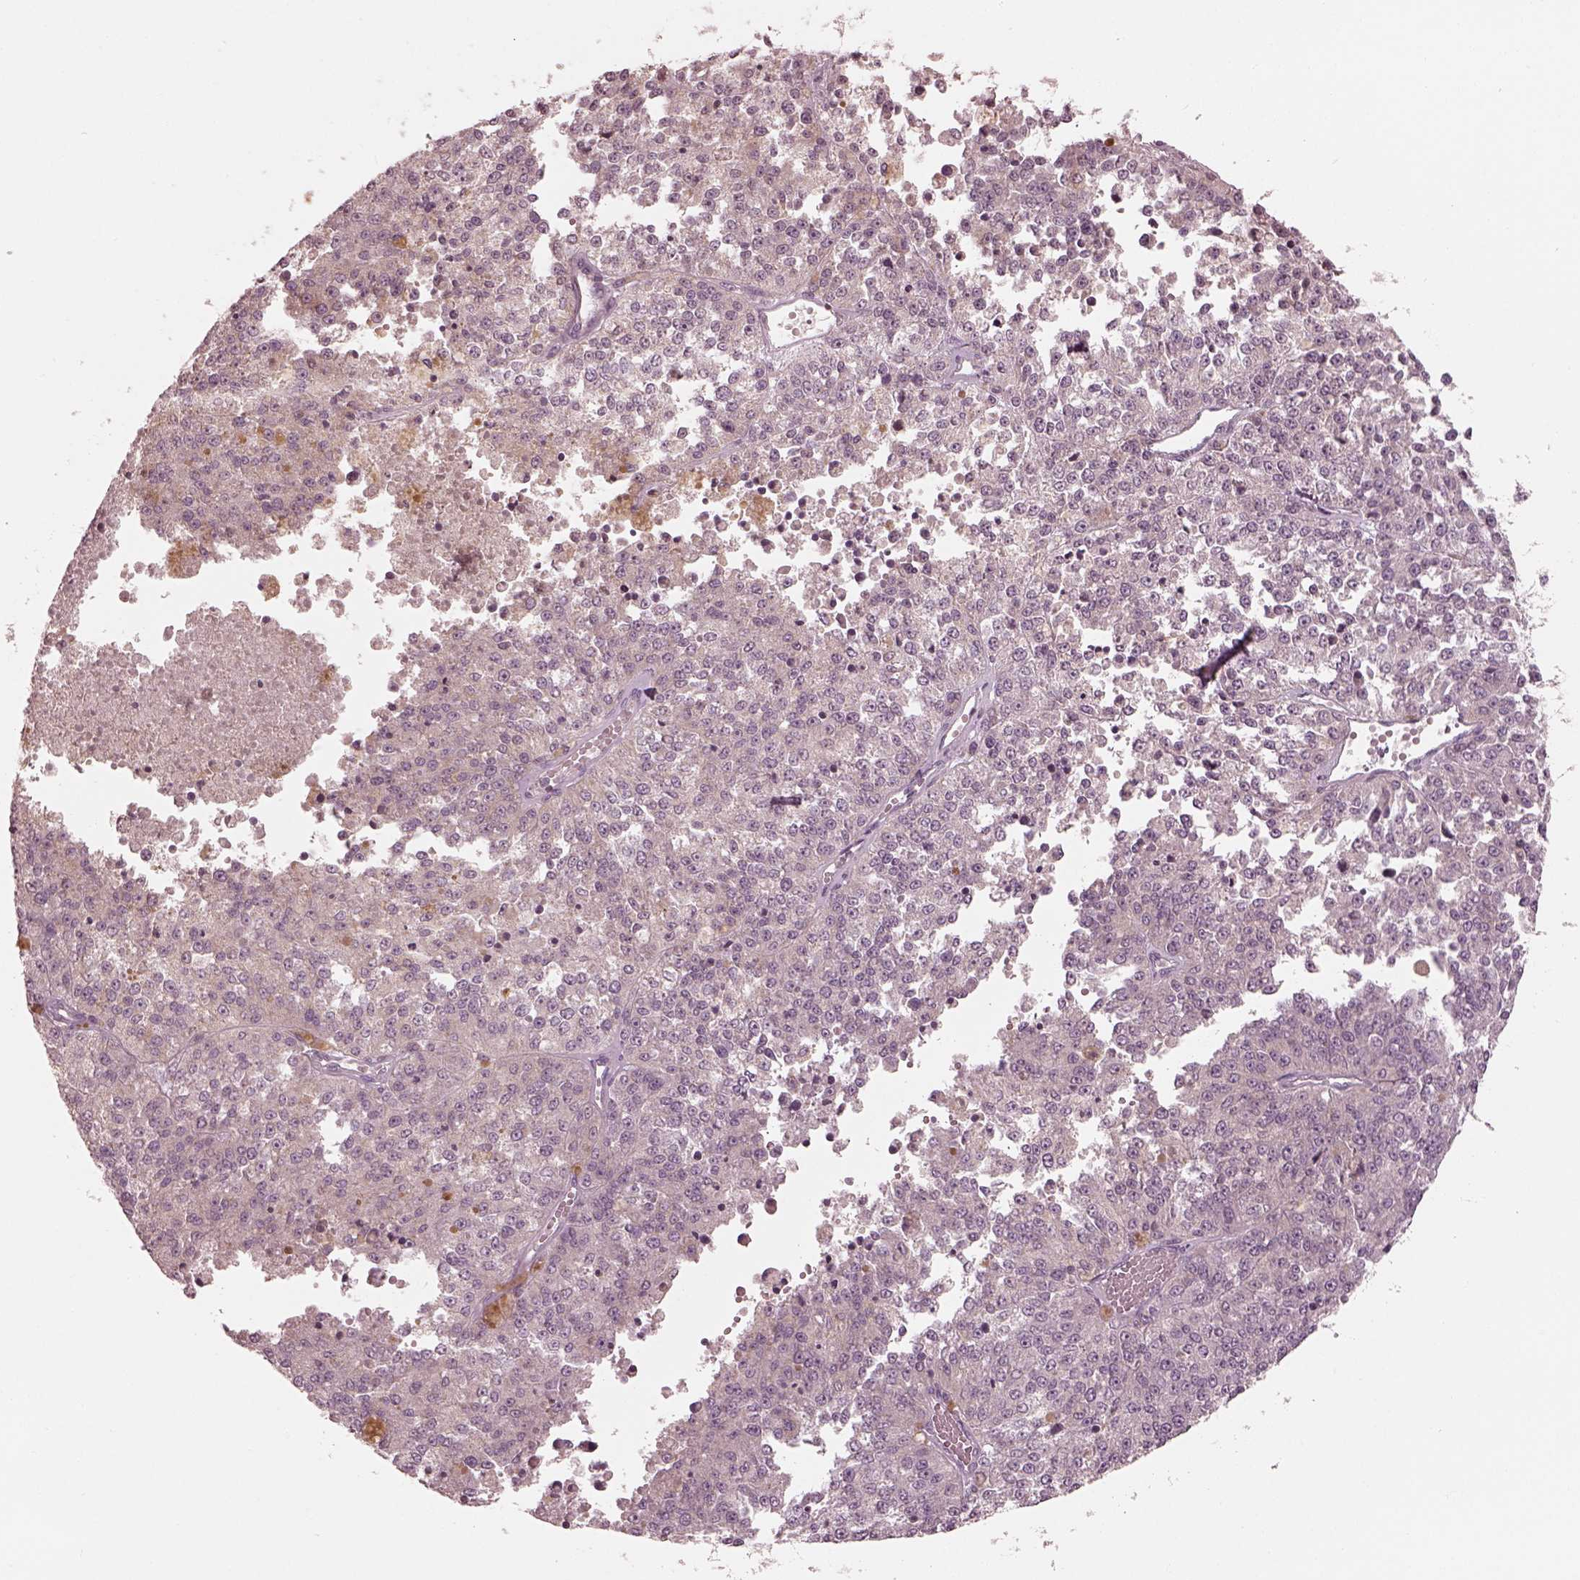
{"staining": {"intensity": "negative", "quantity": "none", "location": "none"}, "tissue": "melanoma", "cell_type": "Tumor cells", "image_type": "cancer", "snomed": [{"axis": "morphology", "description": "Malignant melanoma, Metastatic site"}, {"axis": "topography", "description": "Lymph node"}], "caption": "Immunohistochemistry (IHC) of melanoma displays no expression in tumor cells.", "gene": "IQCB1", "patient": {"sex": "female", "age": 64}}